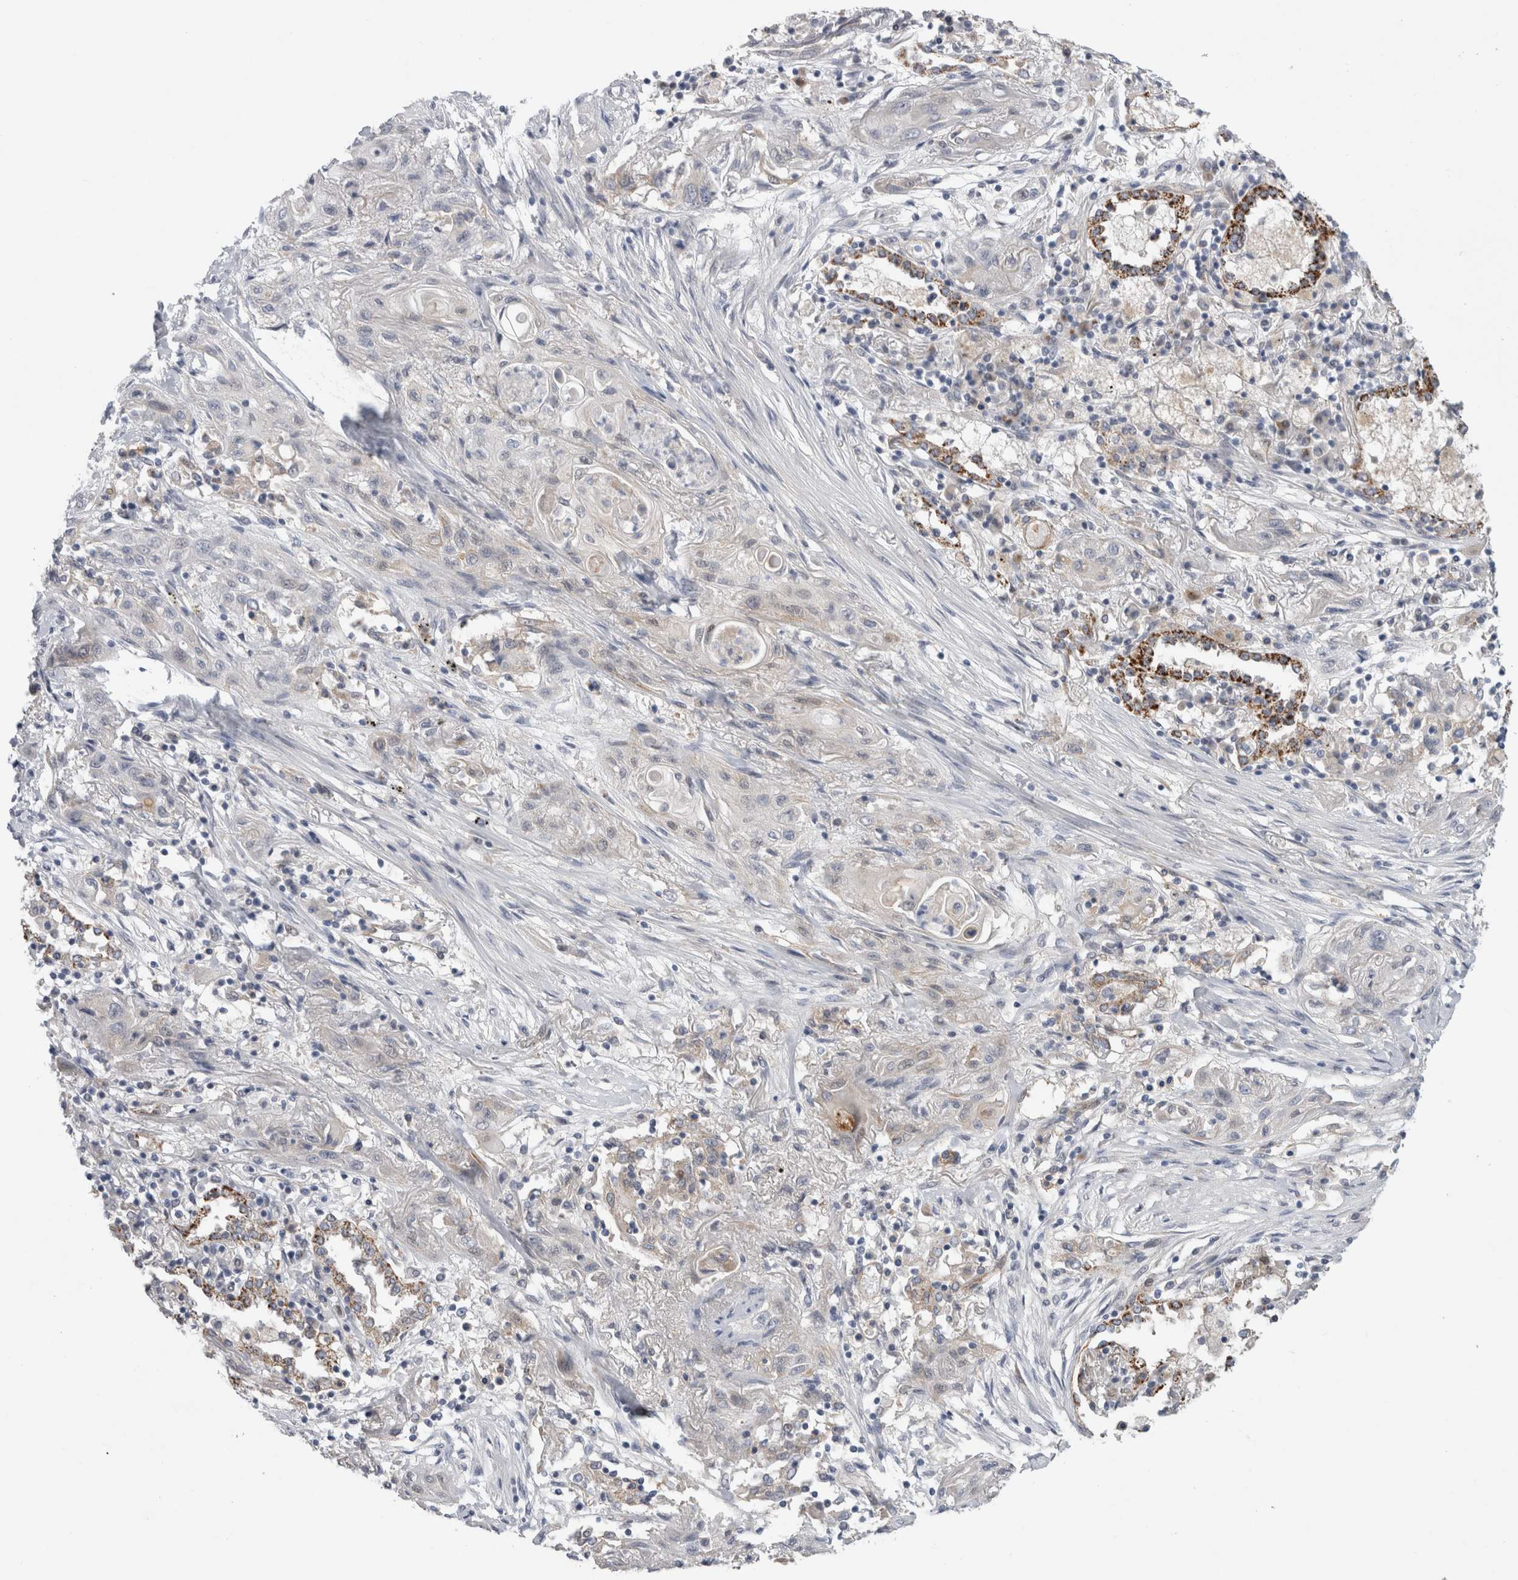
{"staining": {"intensity": "negative", "quantity": "none", "location": "none"}, "tissue": "lung cancer", "cell_type": "Tumor cells", "image_type": "cancer", "snomed": [{"axis": "morphology", "description": "Squamous cell carcinoma, NOS"}, {"axis": "topography", "description": "Lung"}], "caption": "The IHC image has no significant expression in tumor cells of lung cancer tissue.", "gene": "TAFA5", "patient": {"sex": "female", "age": 47}}